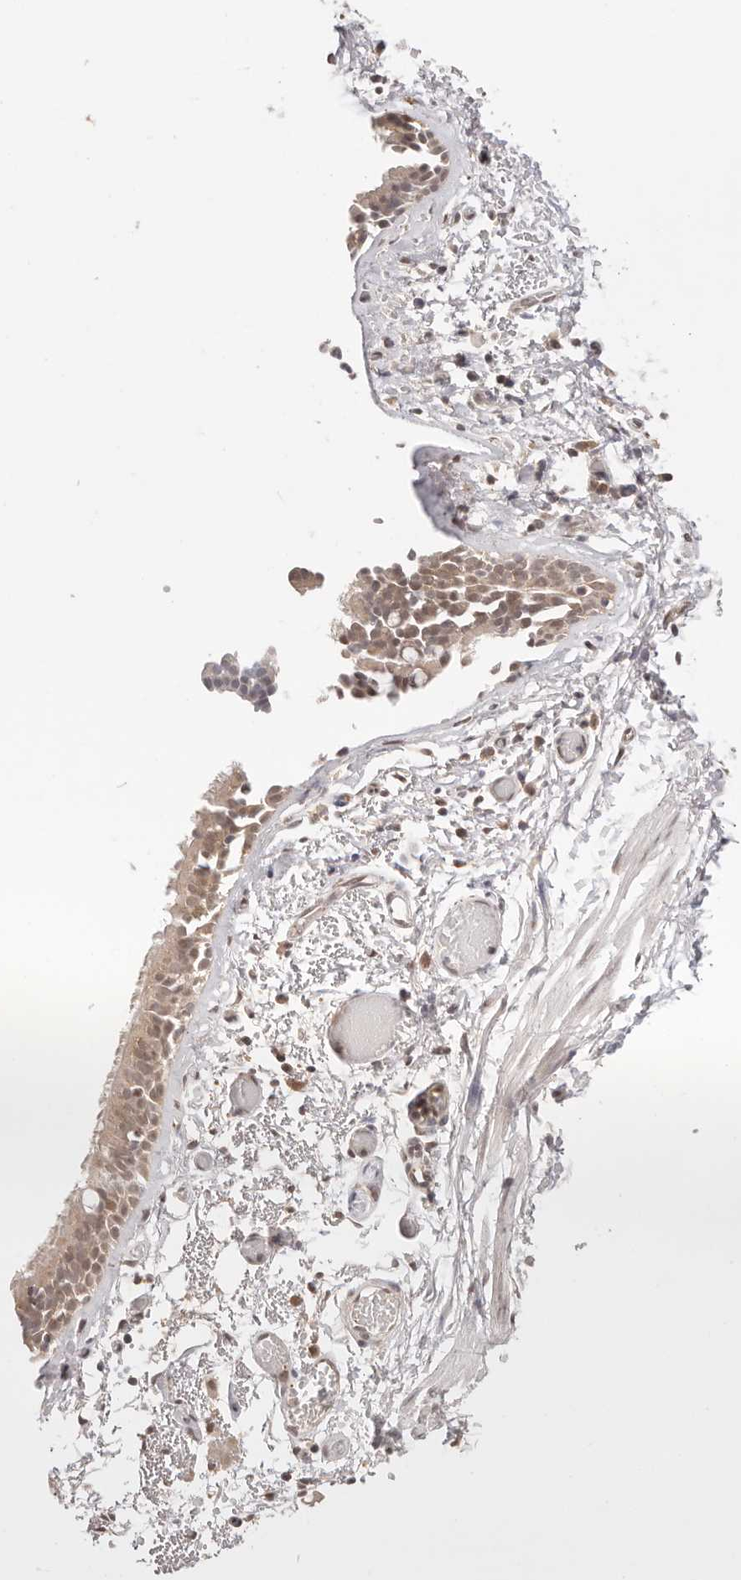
{"staining": {"intensity": "moderate", "quantity": "25%-75%", "location": "cytoplasmic/membranous,nuclear"}, "tissue": "bronchus", "cell_type": "Respiratory epithelial cells", "image_type": "normal", "snomed": [{"axis": "morphology", "description": "Normal tissue, NOS"}, {"axis": "topography", "description": "Bronchus"}, {"axis": "topography", "description": "Lung"}], "caption": "Bronchus stained for a protein reveals moderate cytoplasmic/membranous,nuclear positivity in respiratory epithelial cells. (brown staining indicates protein expression, while blue staining denotes nuclei).", "gene": "RFC3", "patient": {"sex": "male", "age": 56}}